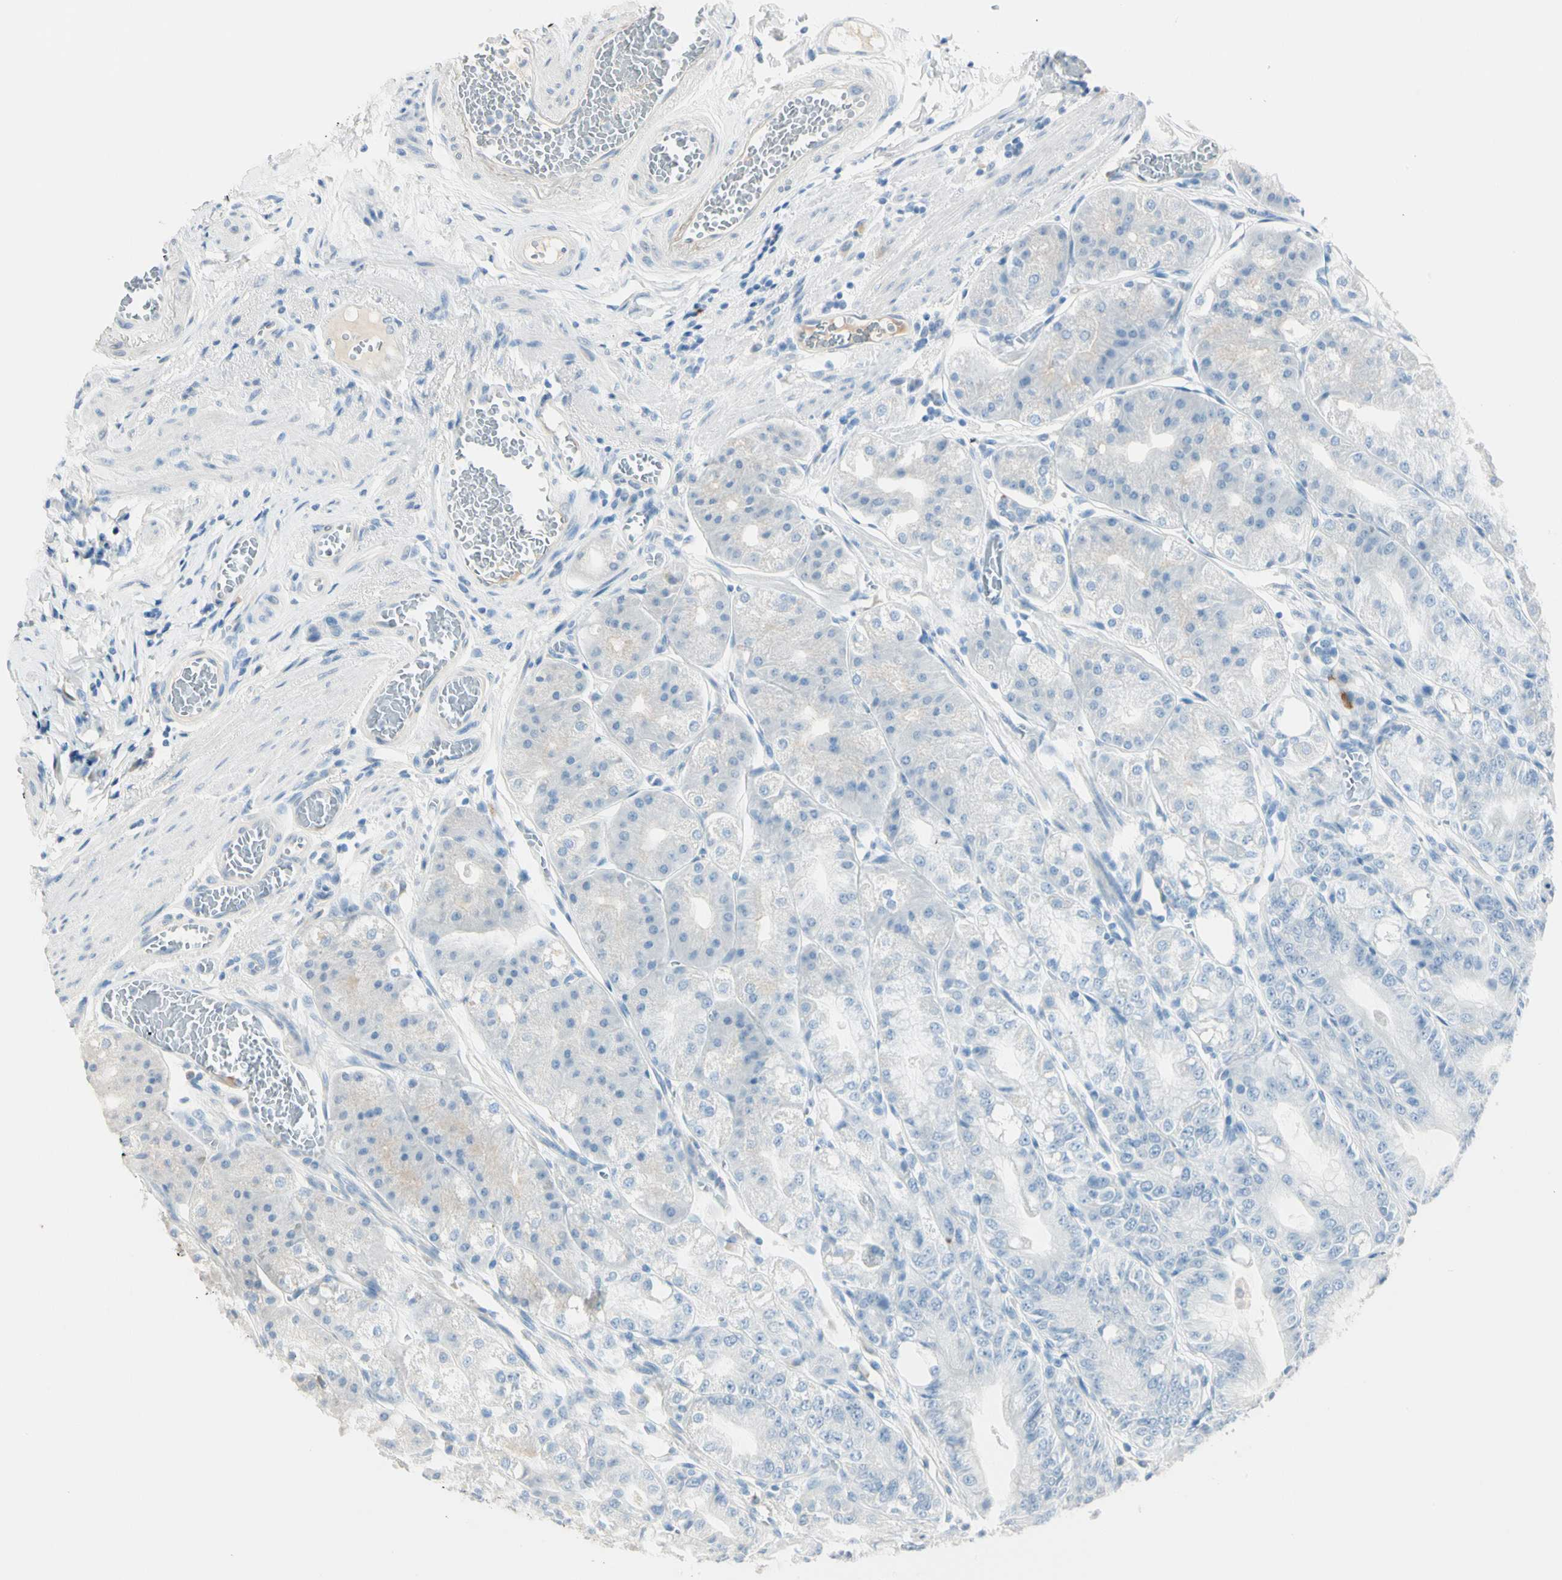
{"staining": {"intensity": "negative", "quantity": "none", "location": "none"}, "tissue": "stomach", "cell_type": "Glandular cells", "image_type": "normal", "snomed": [{"axis": "morphology", "description": "Normal tissue, NOS"}, {"axis": "topography", "description": "Stomach, lower"}], "caption": "This is an immunohistochemistry (IHC) histopathology image of benign stomach. There is no expression in glandular cells.", "gene": "SERPIND1", "patient": {"sex": "male", "age": 71}}